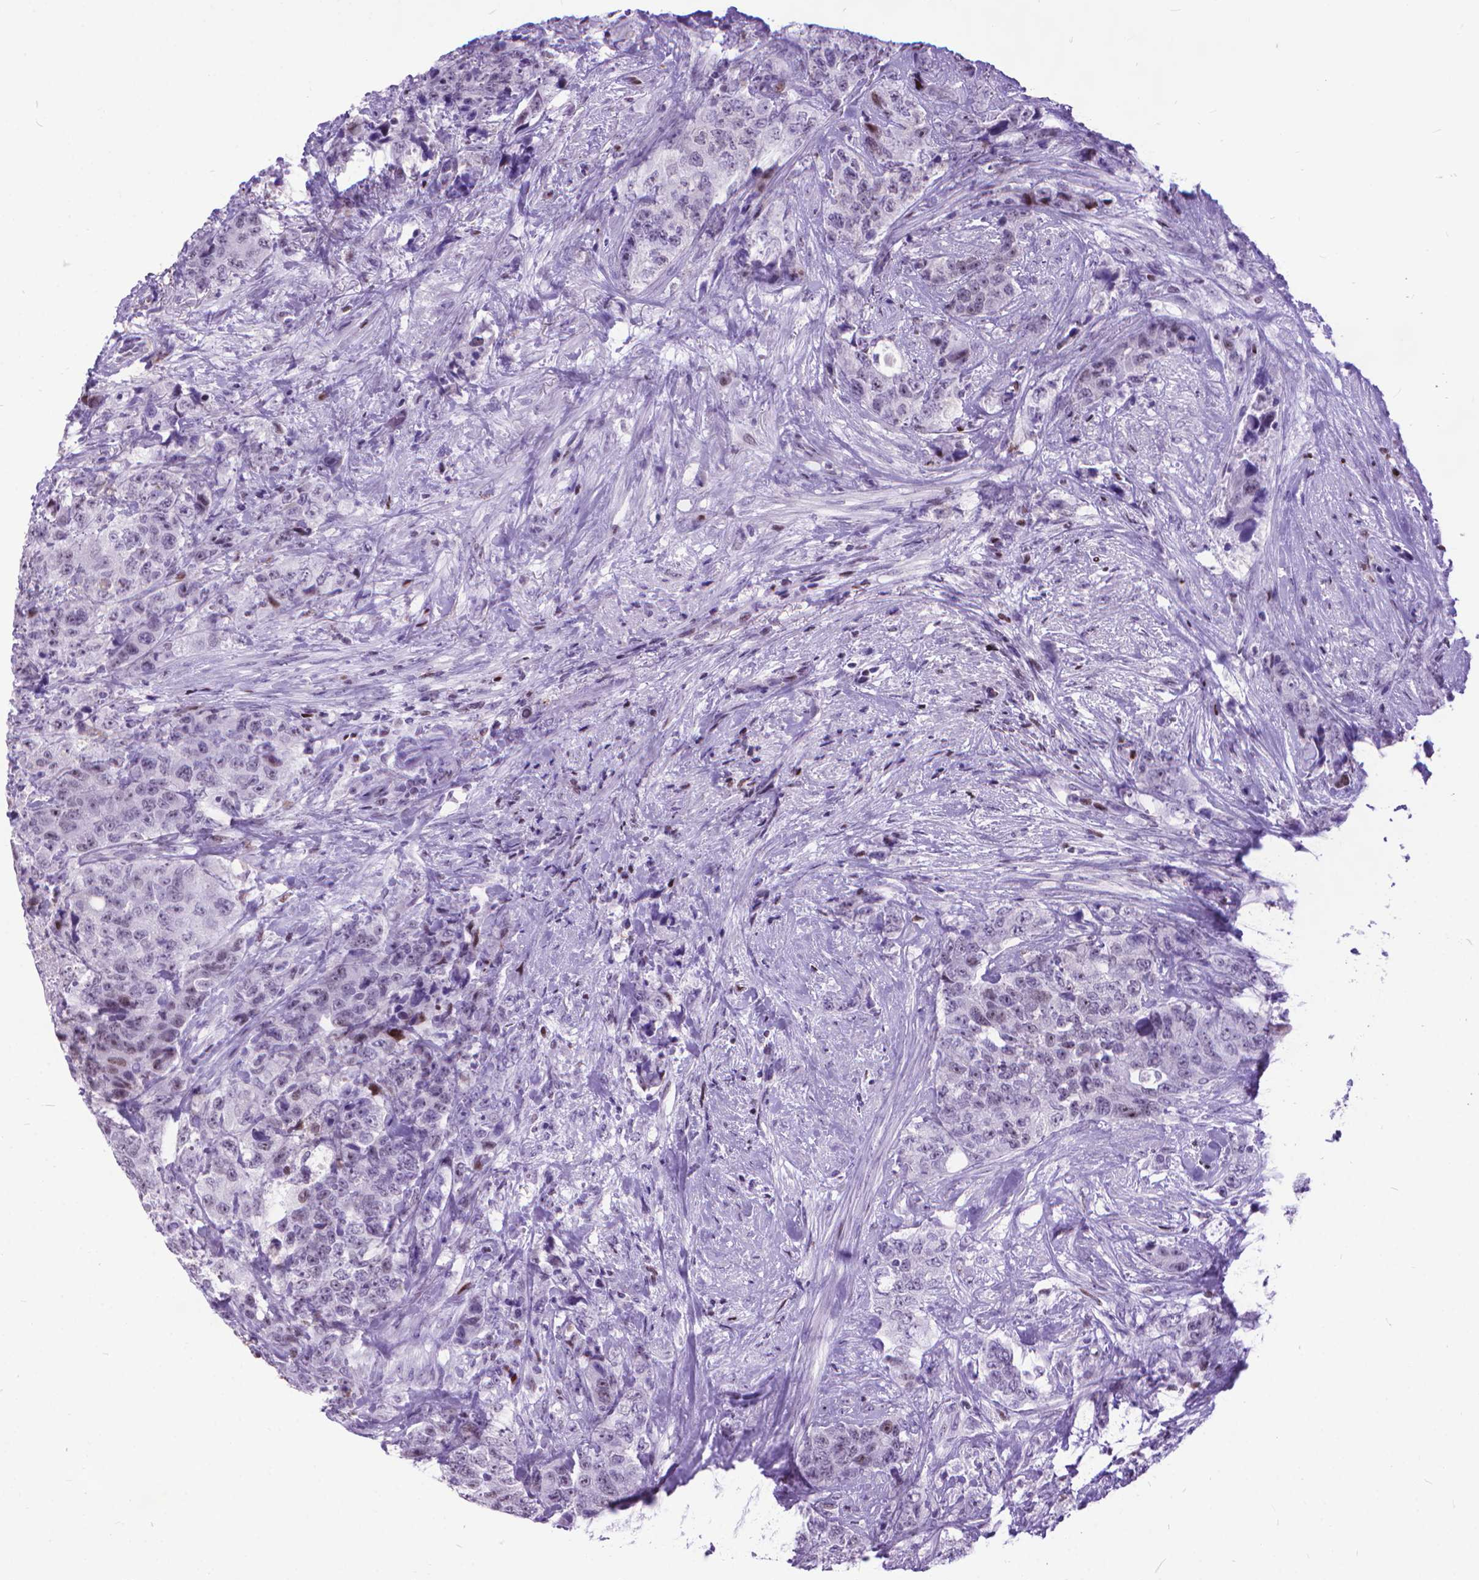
{"staining": {"intensity": "negative", "quantity": "none", "location": "none"}, "tissue": "urothelial cancer", "cell_type": "Tumor cells", "image_type": "cancer", "snomed": [{"axis": "morphology", "description": "Urothelial carcinoma, High grade"}, {"axis": "topography", "description": "Urinary bladder"}], "caption": "High magnification brightfield microscopy of high-grade urothelial carcinoma stained with DAB (brown) and counterstained with hematoxylin (blue): tumor cells show no significant positivity. Brightfield microscopy of immunohistochemistry stained with DAB (3,3'-diaminobenzidine) (brown) and hematoxylin (blue), captured at high magnification.", "gene": "POLE4", "patient": {"sex": "female", "age": 78}}